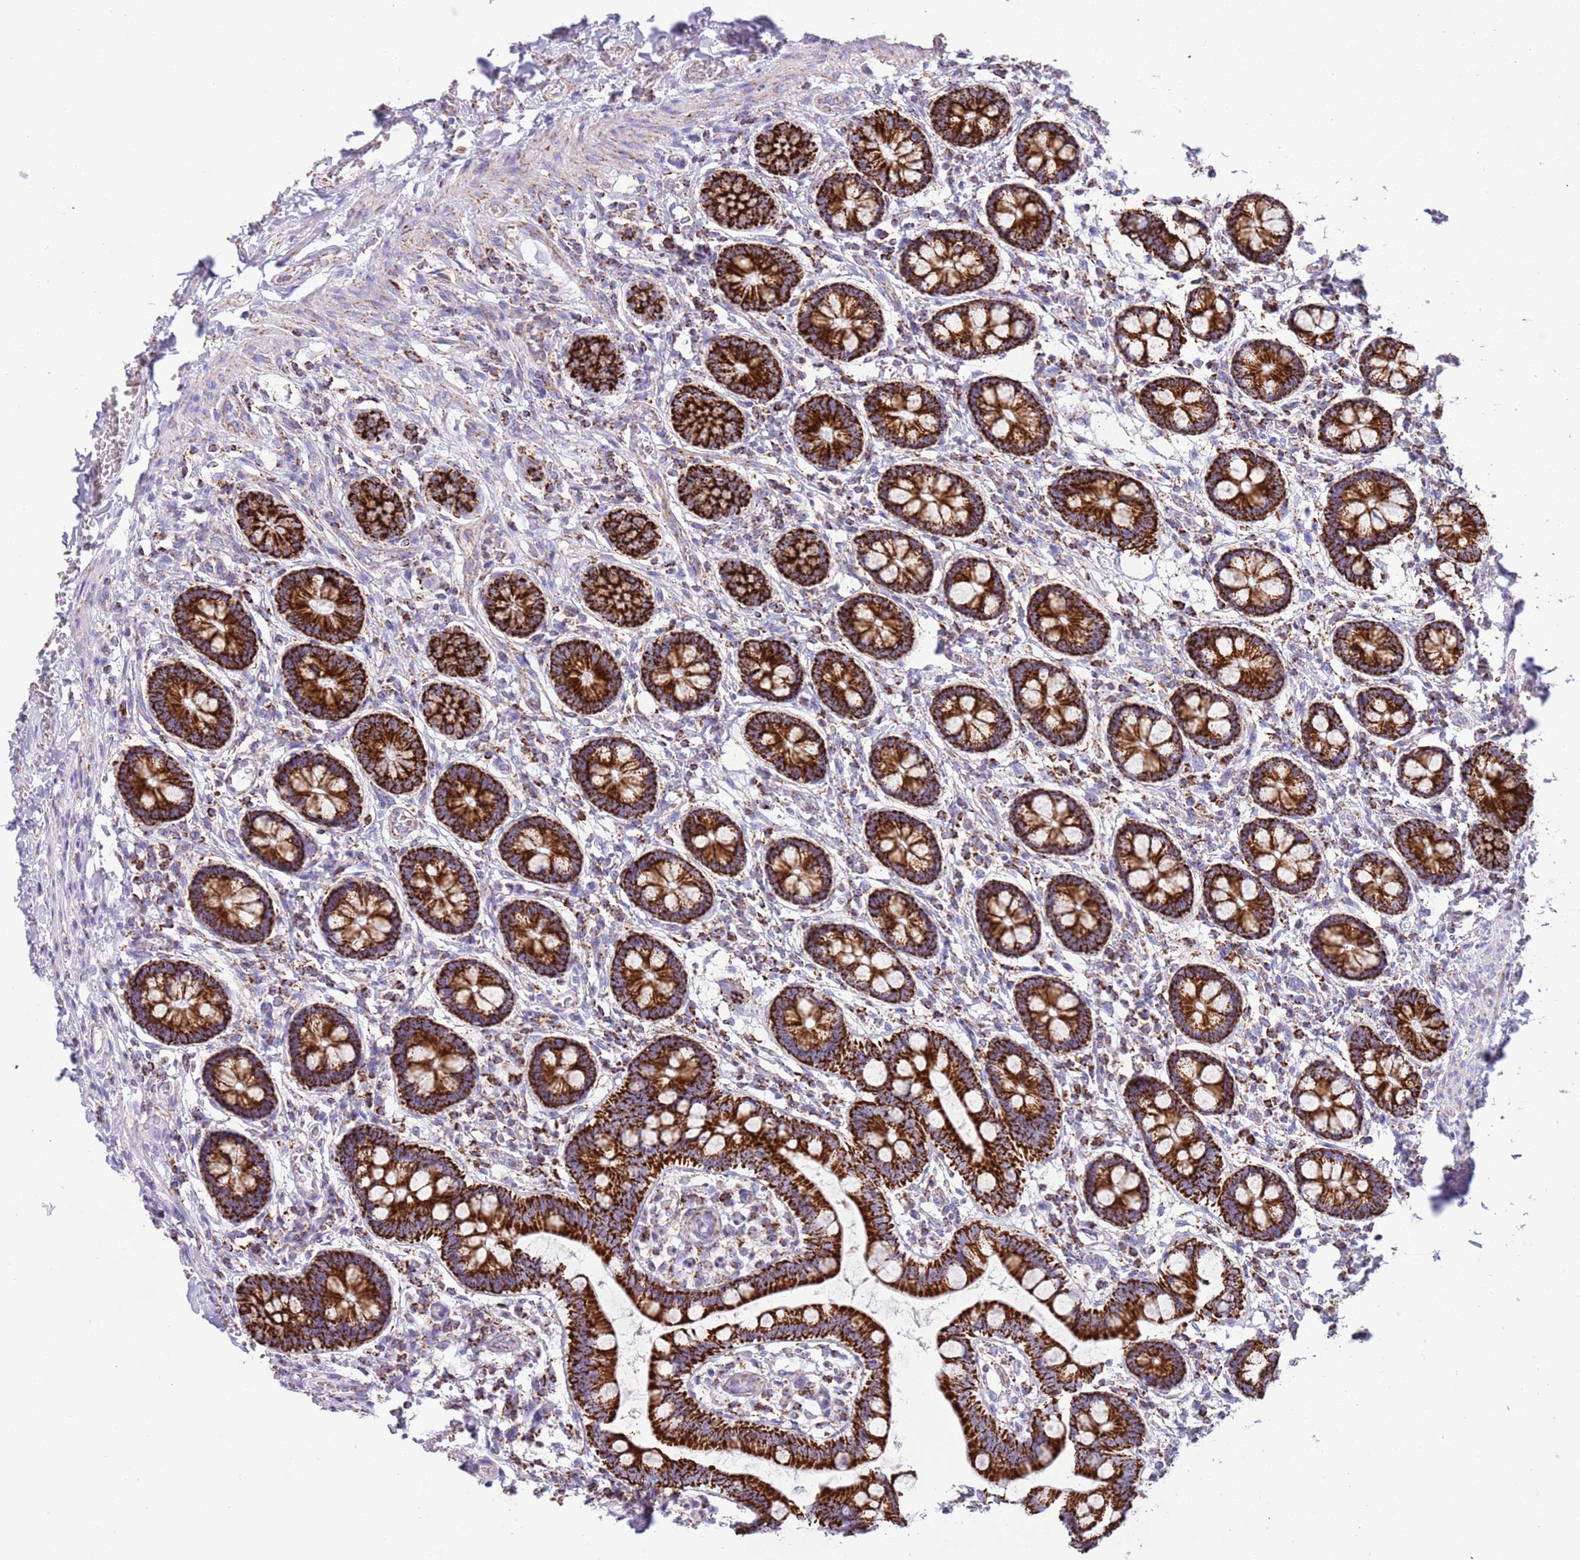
{"staining": {"intensity": "strong", "quantity": ">75%", "location": "cytoplasmic/membranous"}, "tissue": "small intestine", "cell_type": "Glandular cells", "image_type": "normal", "snomed": [{"axis": "morphology", "description": "Normal tissue, NOS"}, {"axis": "topography", "description": "Small intestine"}], "caption": "Small intestine stained for a protein demonstrates strong cytoplasmic/membranous positivity in glandular cells. The protein of interest is stained brown, and the nuclei are stained in blue (DAB IHC with brightfield microscopy, high magnification).", "gene": "SUCLG2", "patient": {"sex": "male", "age": 52}}